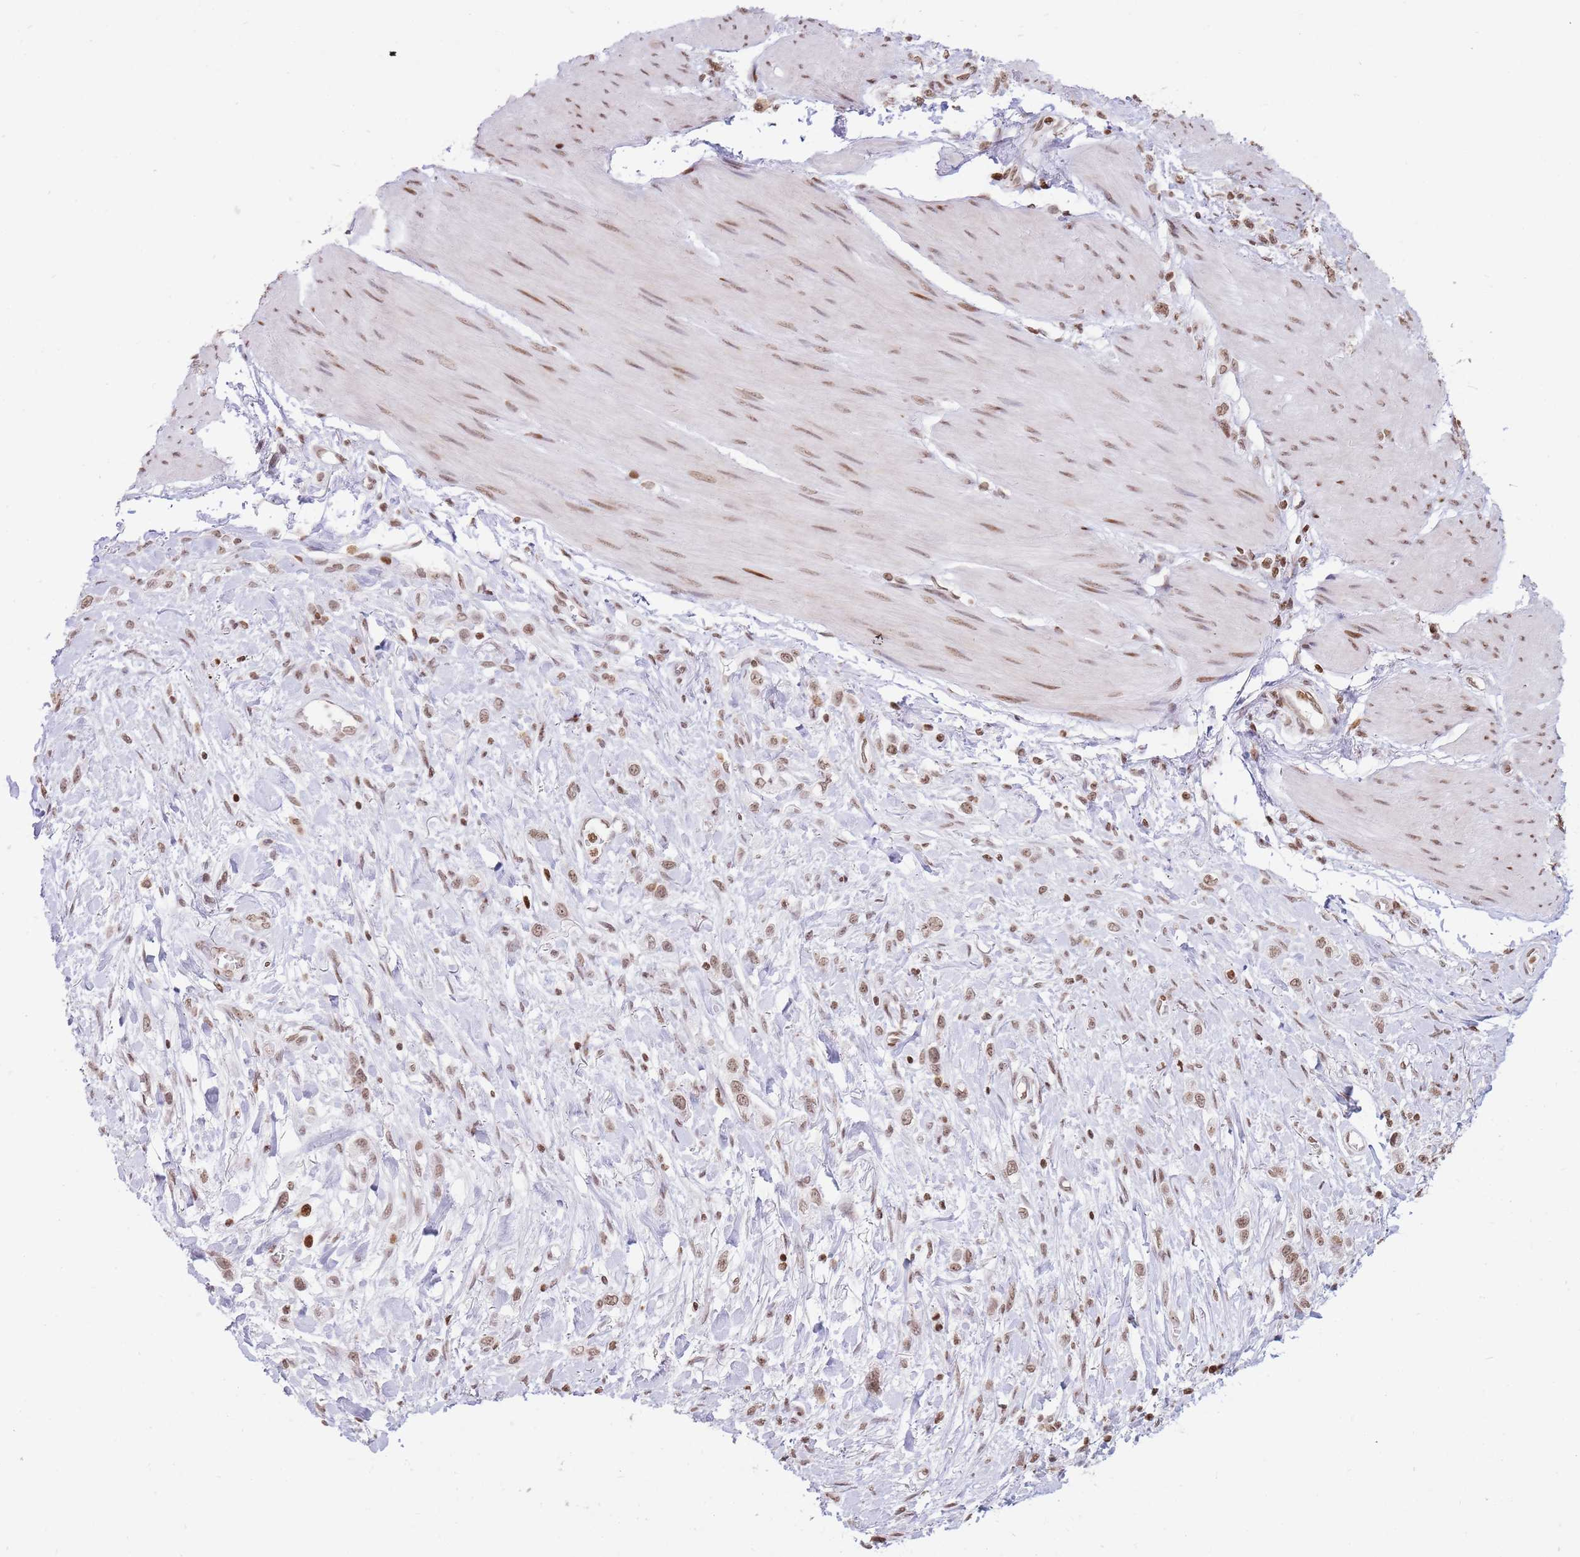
{"staining": {"intensity": "moderate", "quantity": ">75%", "location": "nuclear"}, "tissue": "stomach cancer", "cell_type": "Tumor cells", "image_type": "cancer", "snomed": [{"axis": "morphology", "description": "Adenocarcinoma, NOS"}, {"axis": "topography", "description": "Stomach"}], "caption": "Stomach adenocarcinoma tissue reveals moderate nuclear staining in approximately >75% of tumor cells, visualized by immunohistochemistry.", "gene": "SHISAL1", "patient": {"sex": "female", "age": 65}}